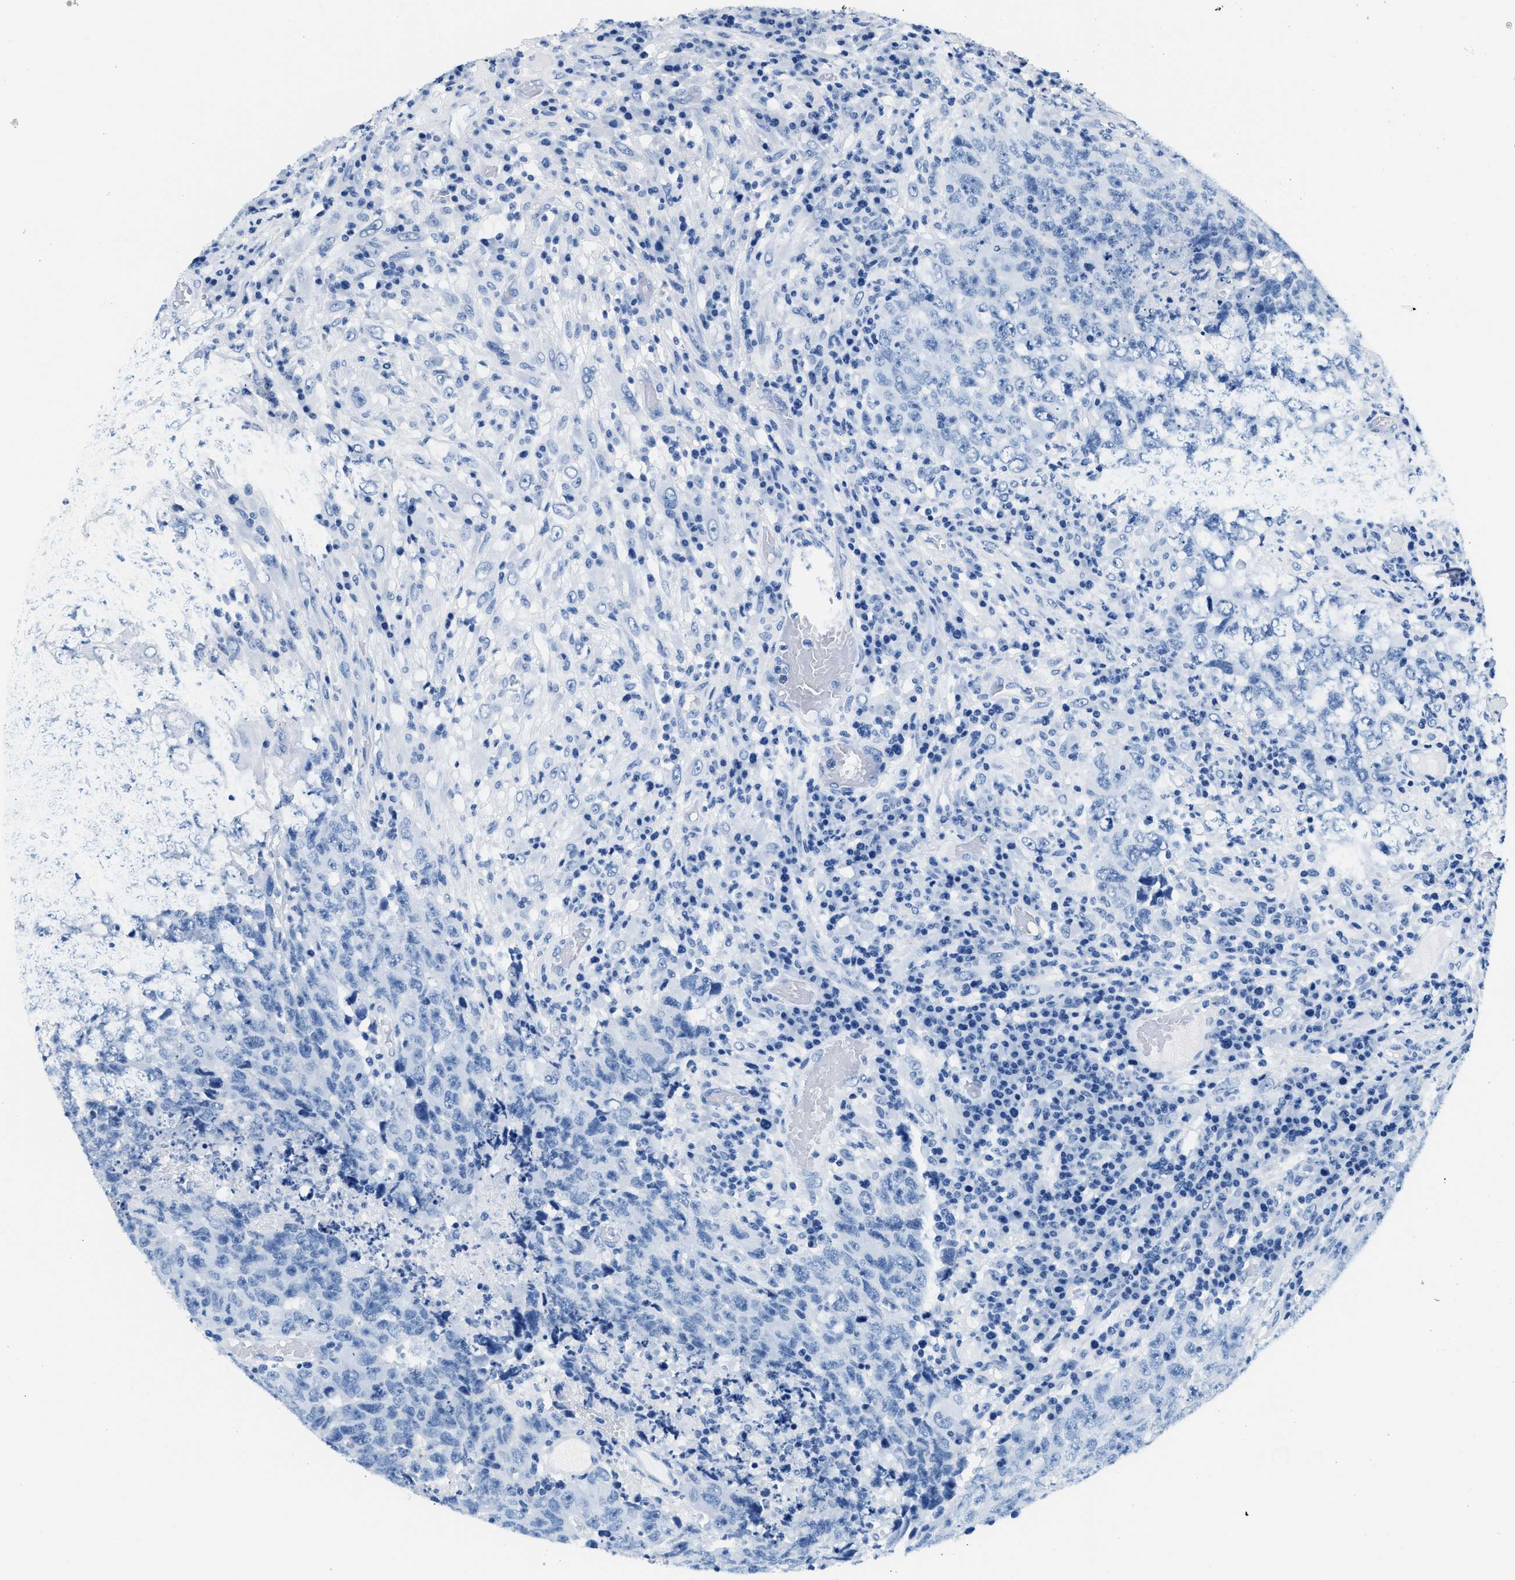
{"staining": {"intensity": "negative", "quantity": "none", "location": "none"}, "tissue": "testis cancer", "cell_type": "Tumor cells", "image_type": "cancer", "snomed": [{"axis": "morphology", "description": "Necrosis, NOS"}, {"axis": "morphology", "description": "Carcinoma, Embryonal, NOS"}, {"axis": "topography", "description": "Testis"}], "caption": "Immunohistochemical staining of embryonal carcinoma (testis) displays no significant expression in tumor cells.", "gene": "CA4", "patient": {"sex": "male", "age": 19}}